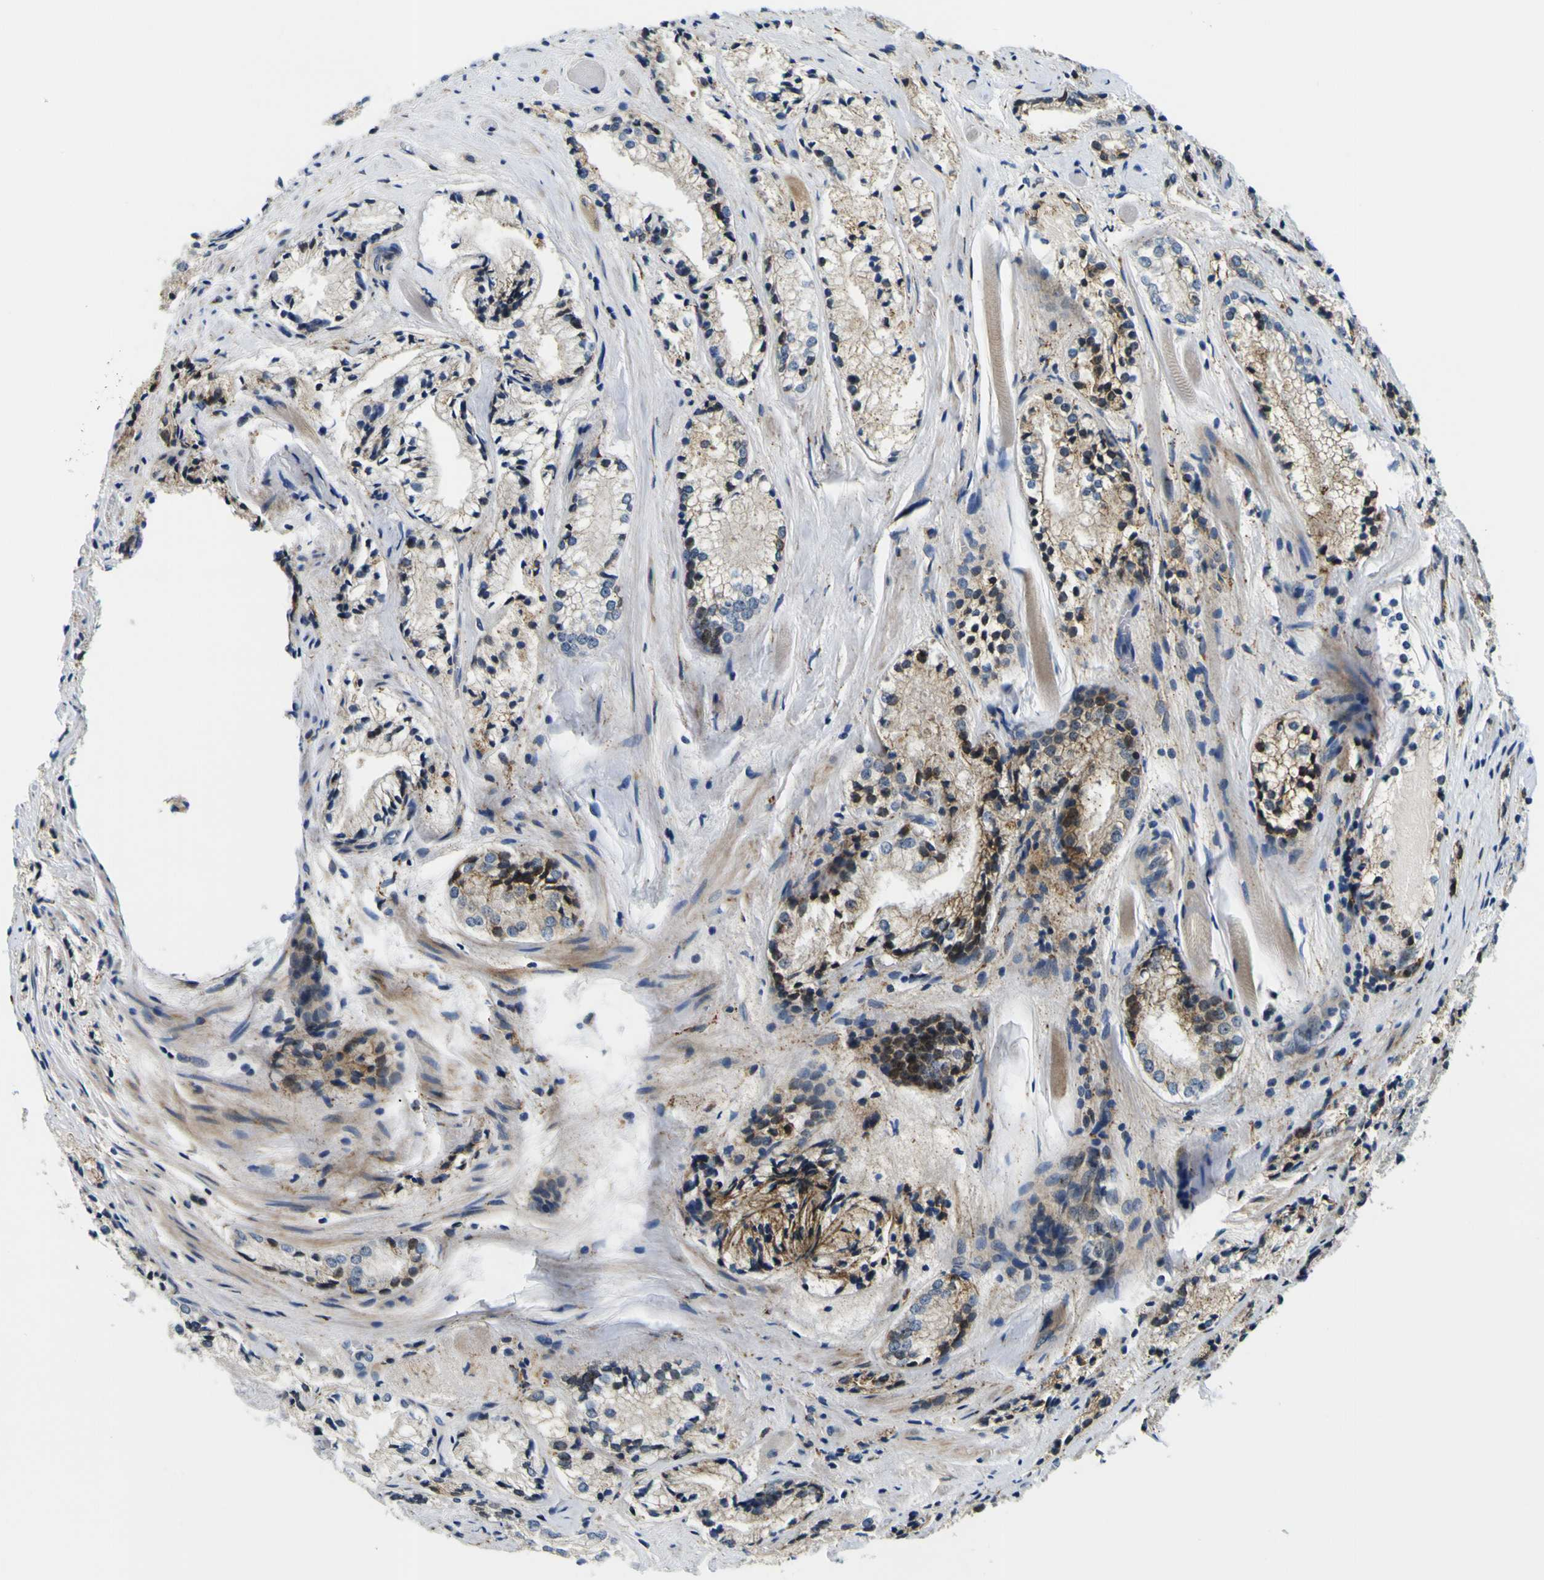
{"staining": {"intensity": "moderate", "quantity": "25%-75%", "location": "cytoplasmic/membranous,nuclear"}, "tissue": "prostate cancer", "cell_type": "Tumor cells", "image_type": "cancer", "snomed": [{"axis": "morphology", "description": "Adenocarcinoma, Low grade"}, {"axis": "topography", "description": "Prostate"}], "caption": "The image displays immunohistochemical staining of low-grade adenocarcinoma (prostate). There is moderate cytoplasmic/membranous and nuclear positivity is appreciated in about 25%-75% of tumor cells. The protein is shown in brown color, while the nuclei are stained blue.", "gene": "NLRP3", "patient": {"sex": "male", "age": 60}}